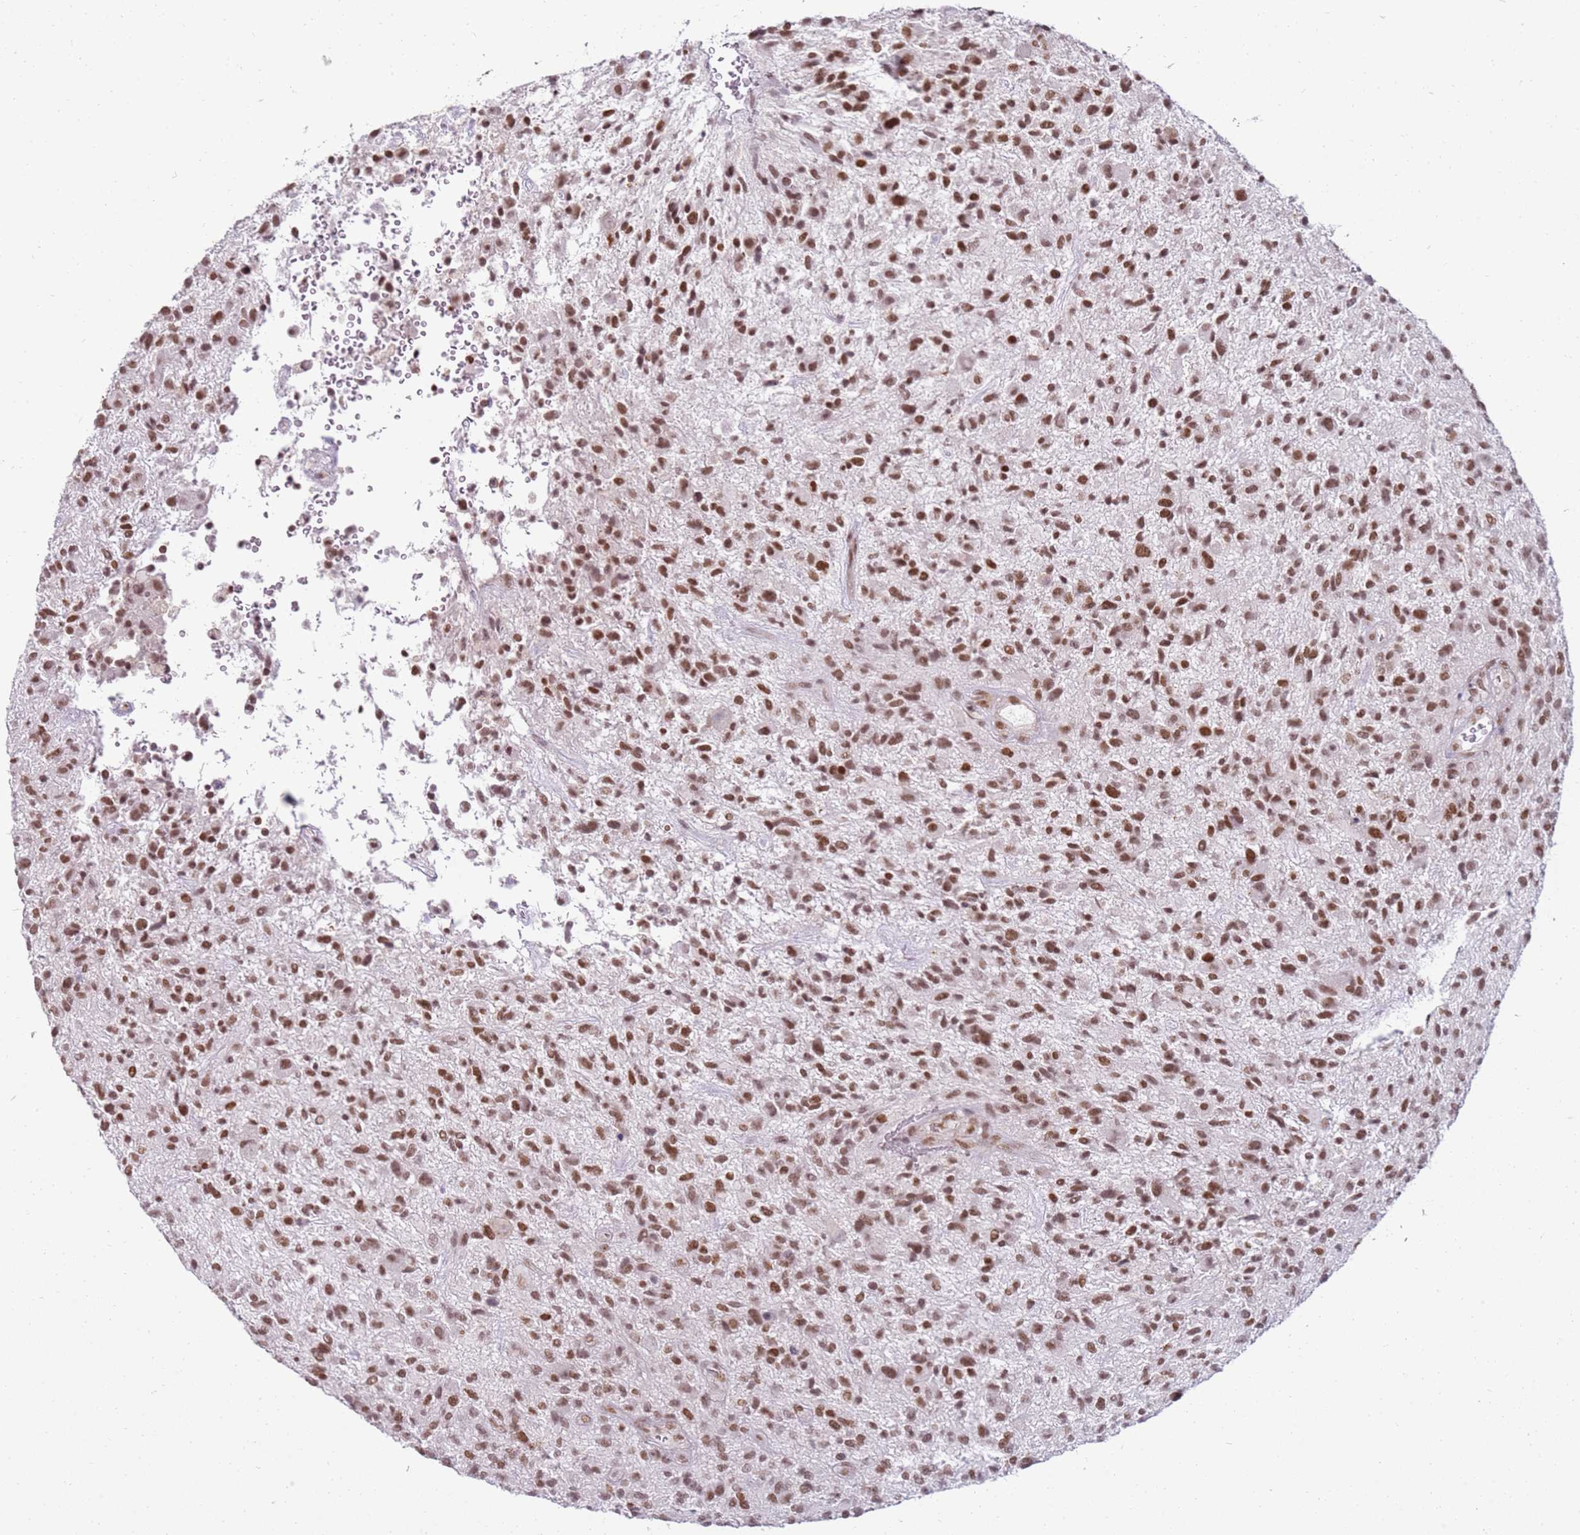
{"staining": {"intensity": "moderate", "quantity": ">75%", "location": "nuclear"}, "tissue": "glioma", "cell_type": "Tumor cells", "image_type": "cancer", "snomed": [{"axis": "morphology", "description": "Glioma, malignant, High grade"}, {"axis": "topography", "description": "Brain"}], "caption": "The micrograph displays staining of malignant glioma (high-grade), revealing moderate nuclear protein positivity (brown color) within tumor cells. The staining is performed using DAB brown chromogen to label protein expression. The nuclei are counter-stained blue using hematoxylin.", "gene": "PHC2", "patient": {"sex": "male", "age": 47}}